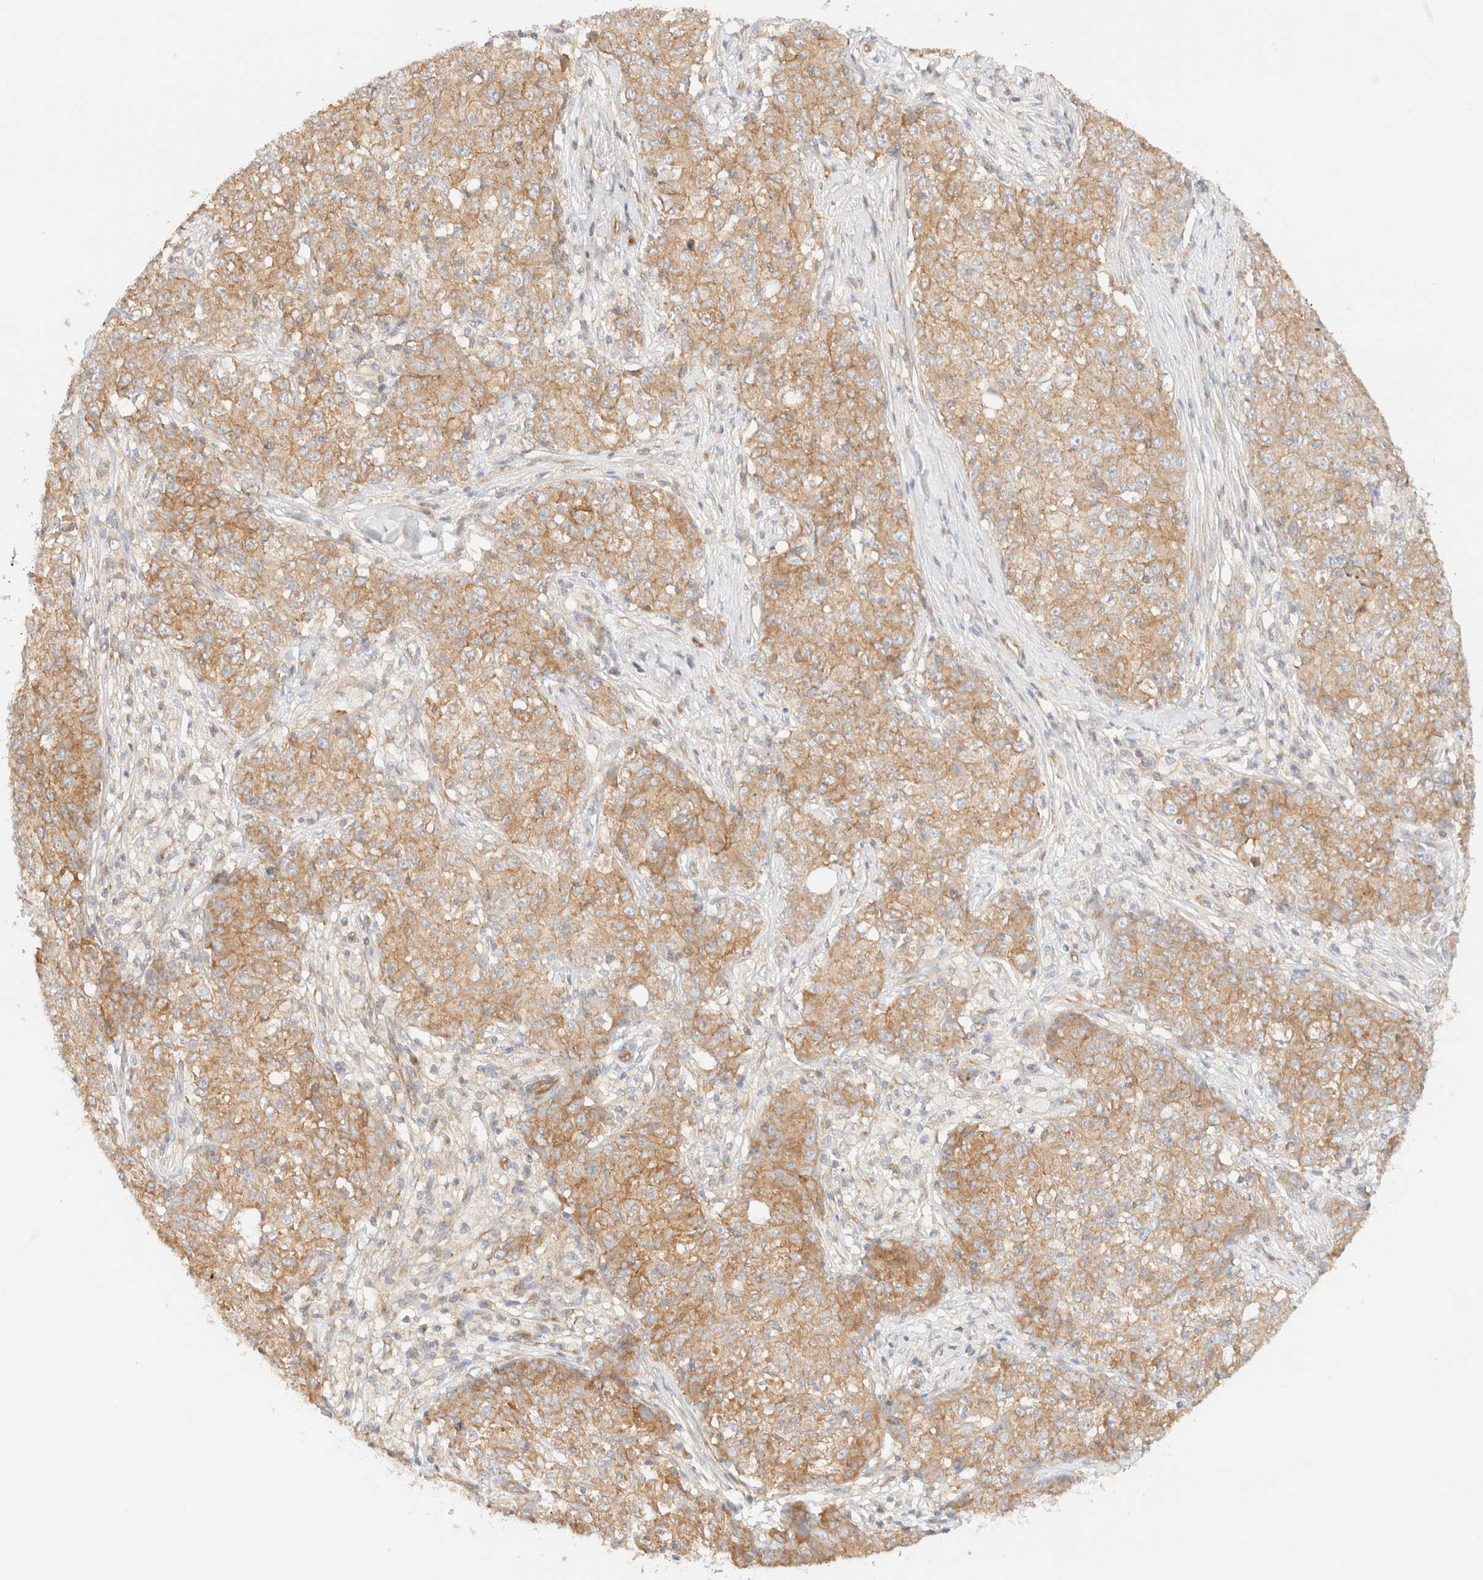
{"staining": {"intensity": "moderate", "quantity": ">75%", "location": "cytoplasmic/membranous"}, "tissue": "ovarian cancer", "cell_type": "Tumor cells", "image_type": "cancer", "snomed": [{"axis": "morphology", "description": "Carcinoma, endometroid"}, {"axis": "topography", "description": "Ovary"}], "caption": "This histopathology image demonstrates immunohistochemistry (IHC) staining of human ovarian endometroid carcinoma, with medium moderate cytoplasmic/membranous positivity in about >75% of tumor cells.", "gene": "MYO10", "patient": {"sex": "female", "age": 42}}